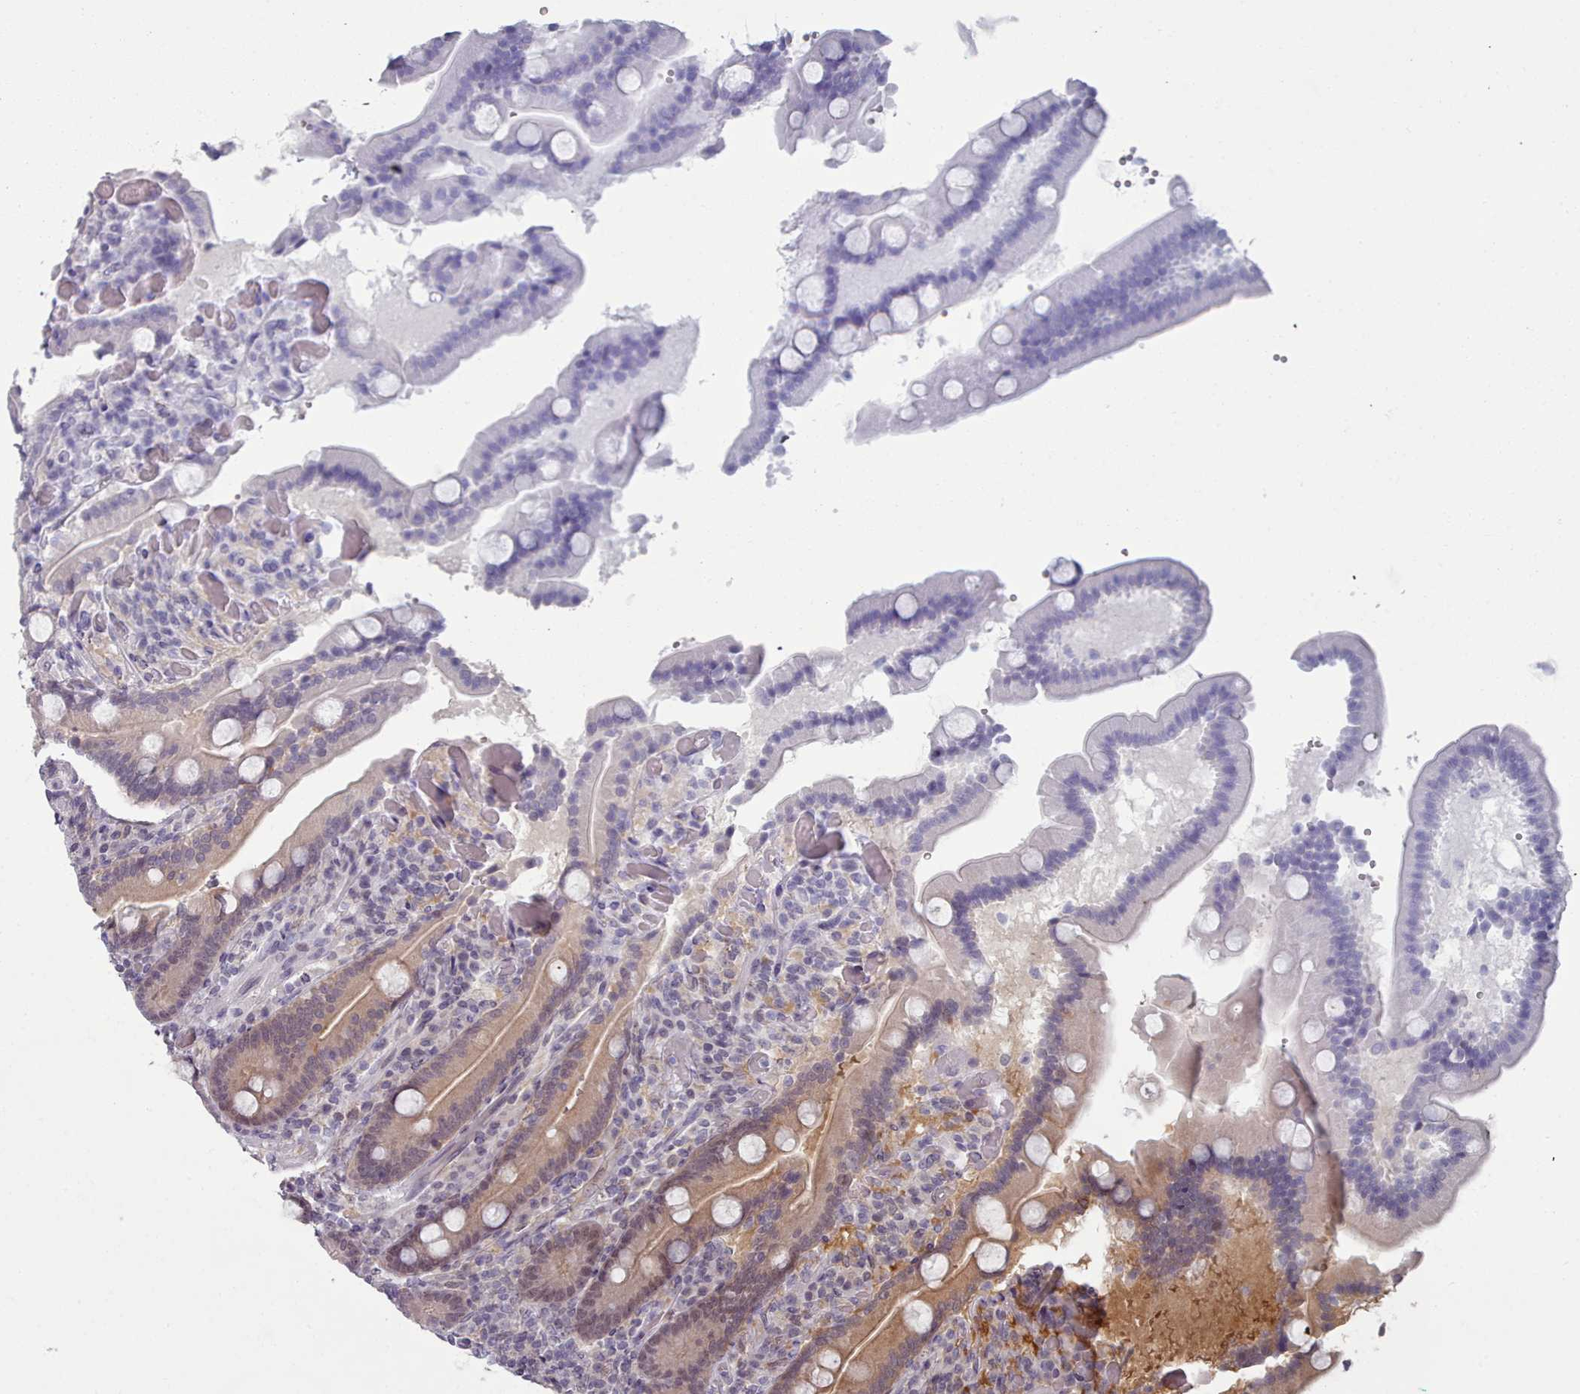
{"staining": {"intensity": "moderate", "quantity": "25%-75%", "location": "cytoplasmic/membranous,nuclear"}, "tissue": "duodenum", "cell_type": "Glandular cells", "image_type": "normal", "snomed": [{"axis": "morphology", "description": "Normal tissue, NOS"}, {"axis": "topography", "description": "Duodenum"}], "caption": "The photomicrograph shows a brown stain indicating the presence of a protein in the cytoplasmic/membranous,nuclear of glandular cells in duodenum.", "gene": "GINS1", "patient": {"sex": "female", "age": 62}}